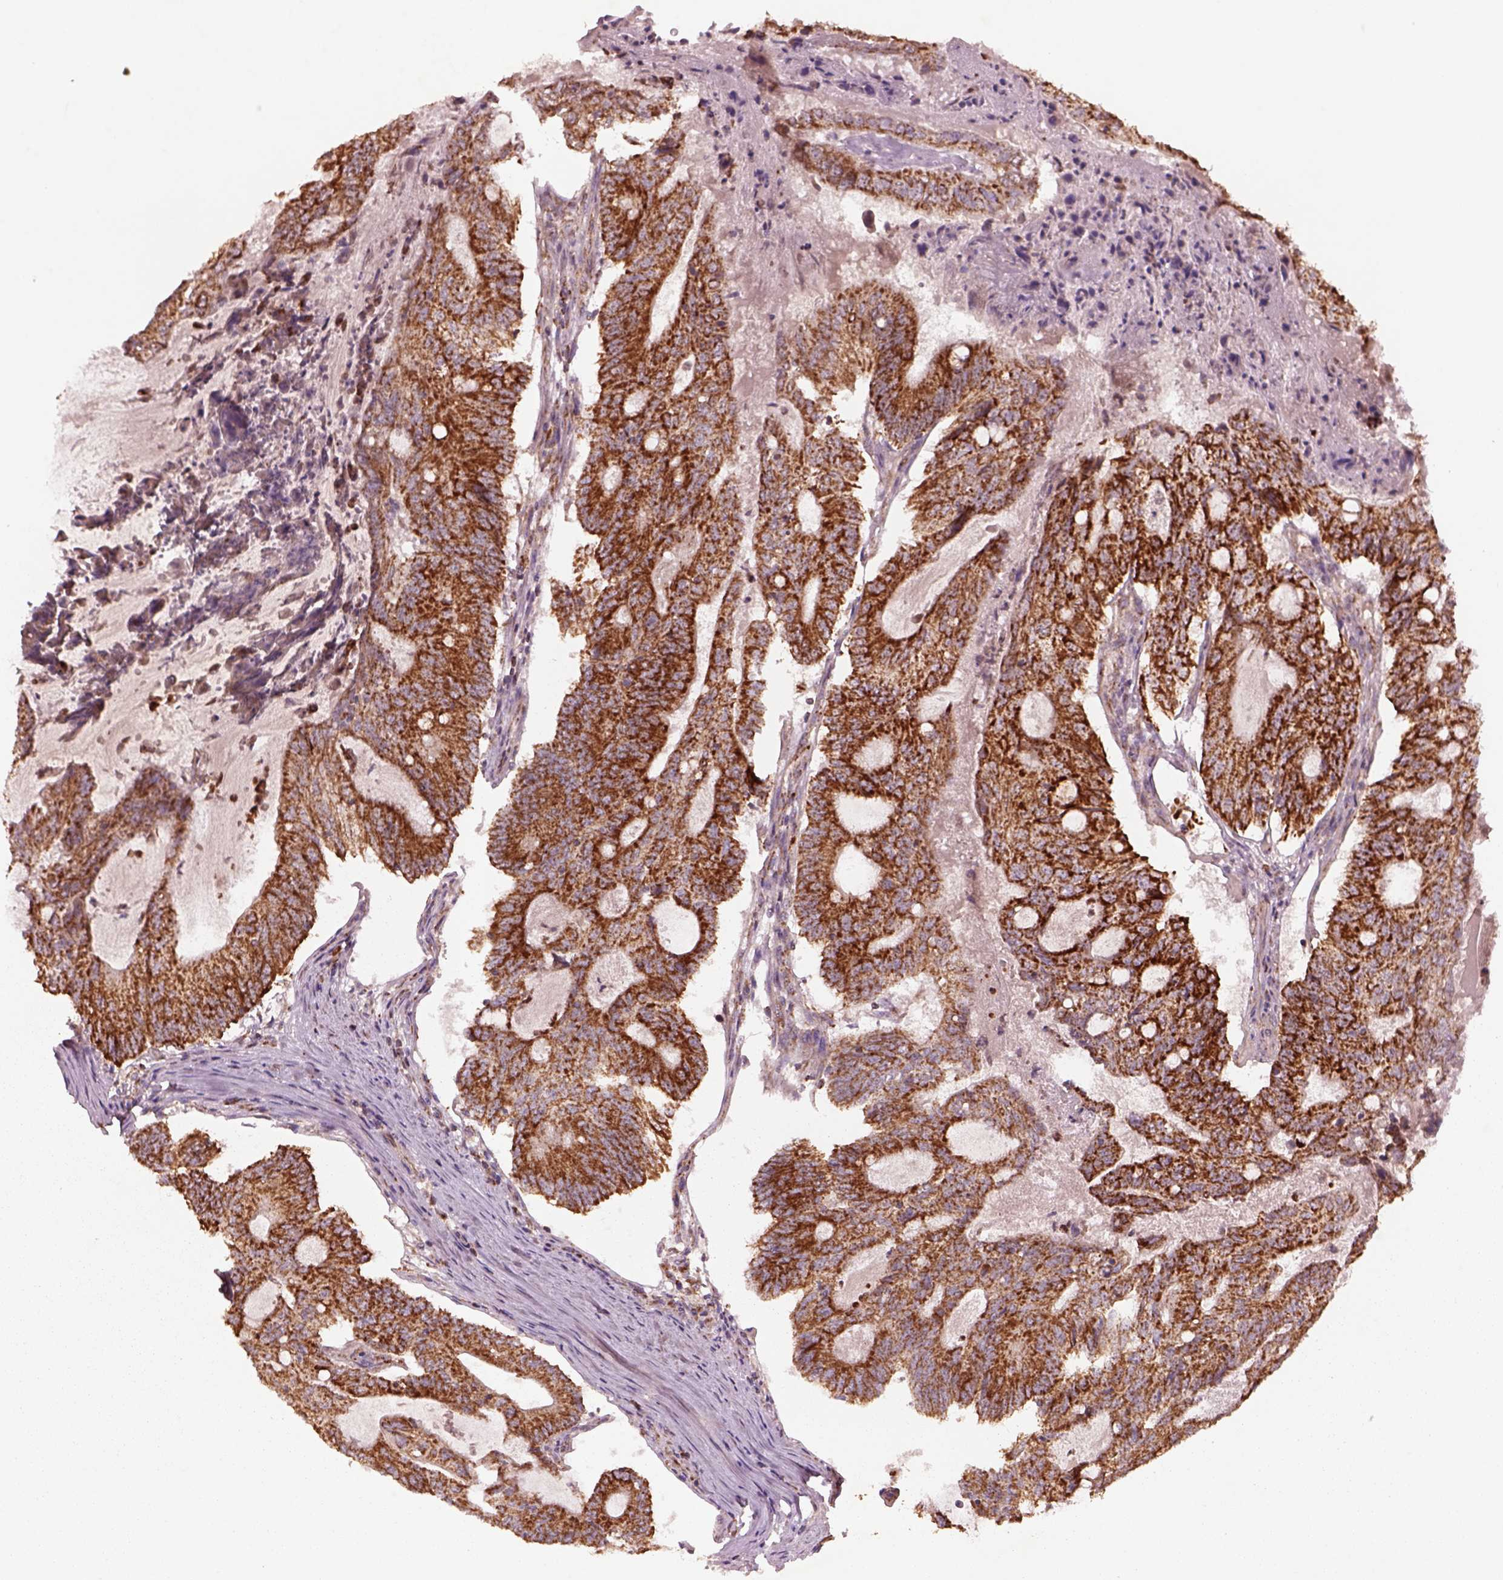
{"staining": {"intensity": "moderate", "quantity": ">75%", "location": "cytoplasmic/membranous"}, "tissue": "colorectal cancer", "cell_type": "Tumor cells", "image_type": "cancer", "snomed": [{"axis": "morphology", "description": "Adenocarcinoma, NOS"}, {"axis": "topography", "description": "Colon"}], "caption": "A brown stain shows moderate cytoplasmic/membranous staining of a protein in human colorectal cancer (adenocarcinoma) tumor cells.", "gene": "SLC25A5", "patient": {"sex": "female", "age": 70}}